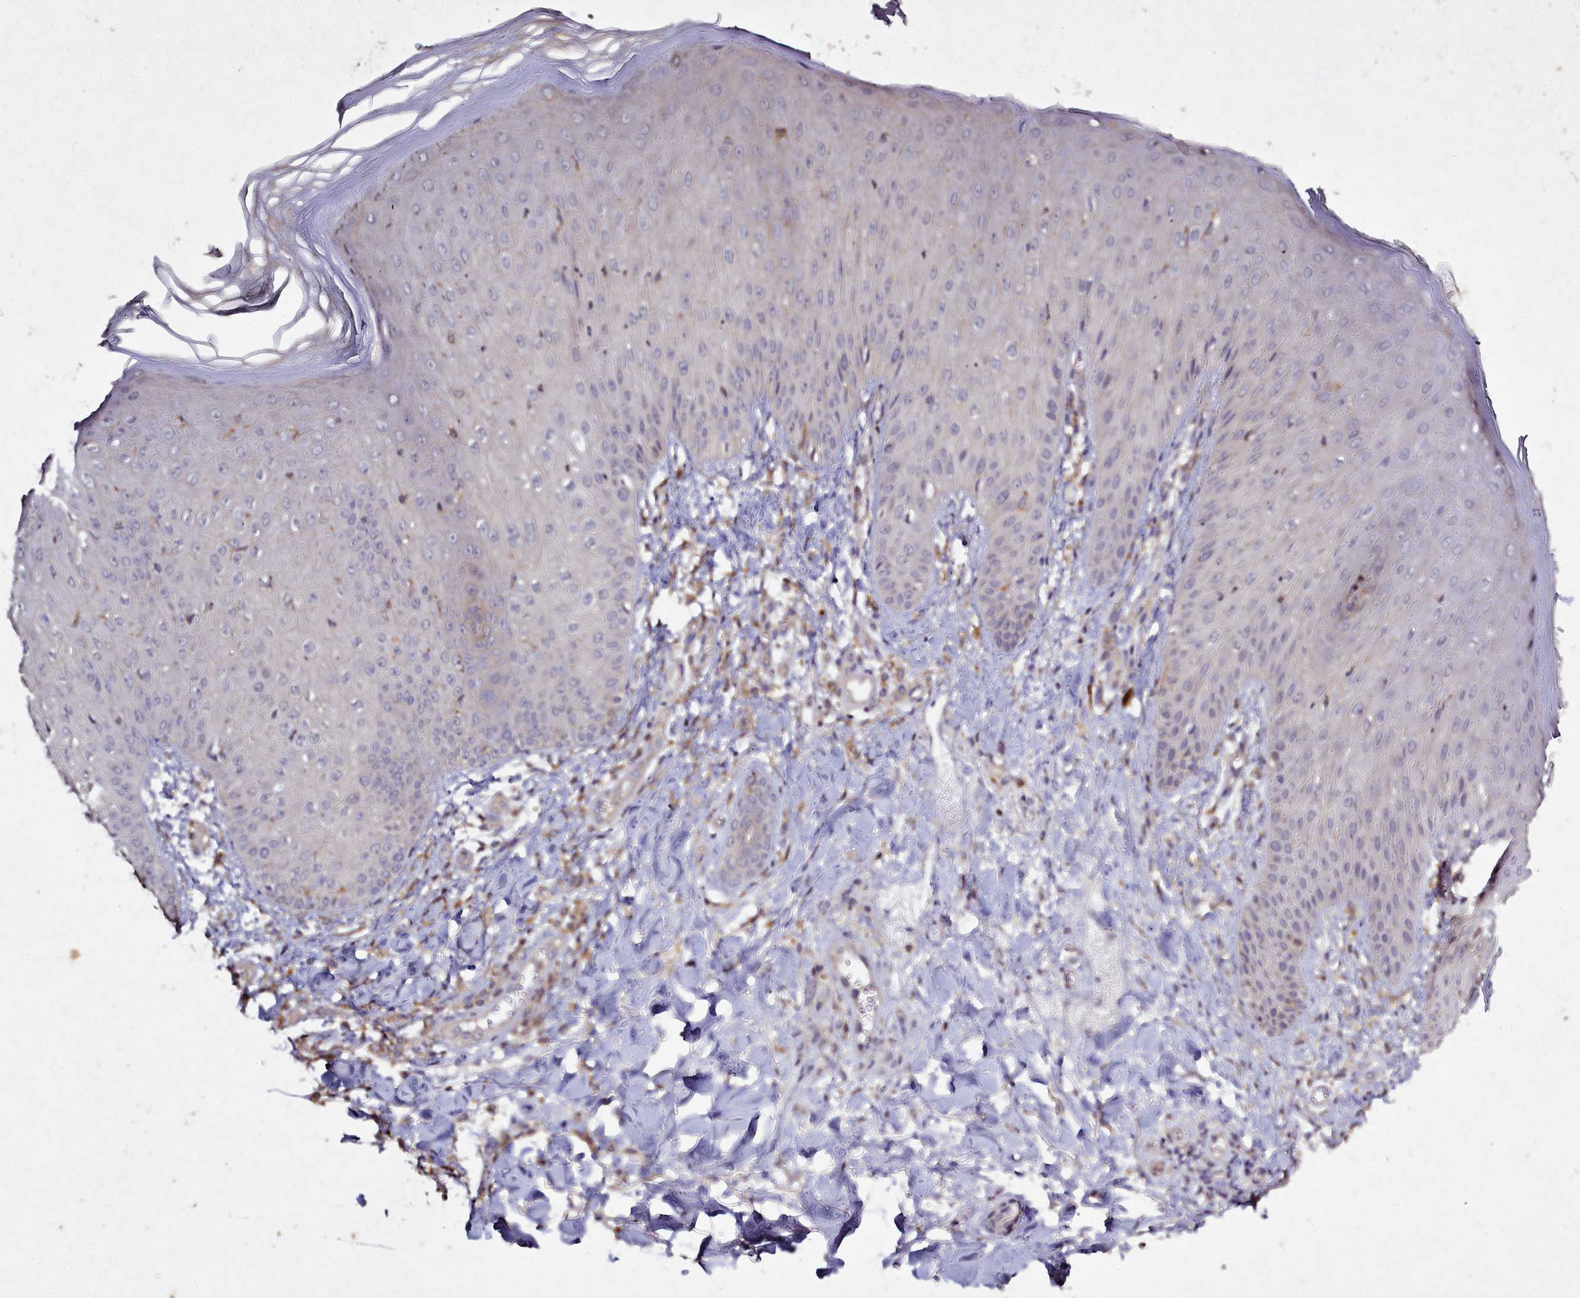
{"staining": {"intensity": "moderate", "quantity": "<25%", "location": "cytoplasmic/membranous"}, "tissue": "skin", "cell_type": "Epidermal cells", "image_type": "normal", "snomed": [{"axis": "morphology", "description": "Normal tissue, NOS"}, {"axis": "morphology", "description": "Inflammation, NOS"}, {"axis": "topography", "description": "Soft tissue"}, {"axis": "topography", "description": "Anal"}], "caption": "IHC staining of benign skin, which exhibits low levels of moderate cytoplasmic/membranous positivity in approximately <25% of epidermal cells indicating moderate cytoplasmic/membranous protein expression. The staining was performed using DAB (3,3'-diaminobenzidine) (brown) for protein detection and nuclei were counterstained in hematoxylin (blue).", "gene": "NCKAP1L", "patient": {"sex": "female", "age": 15}}